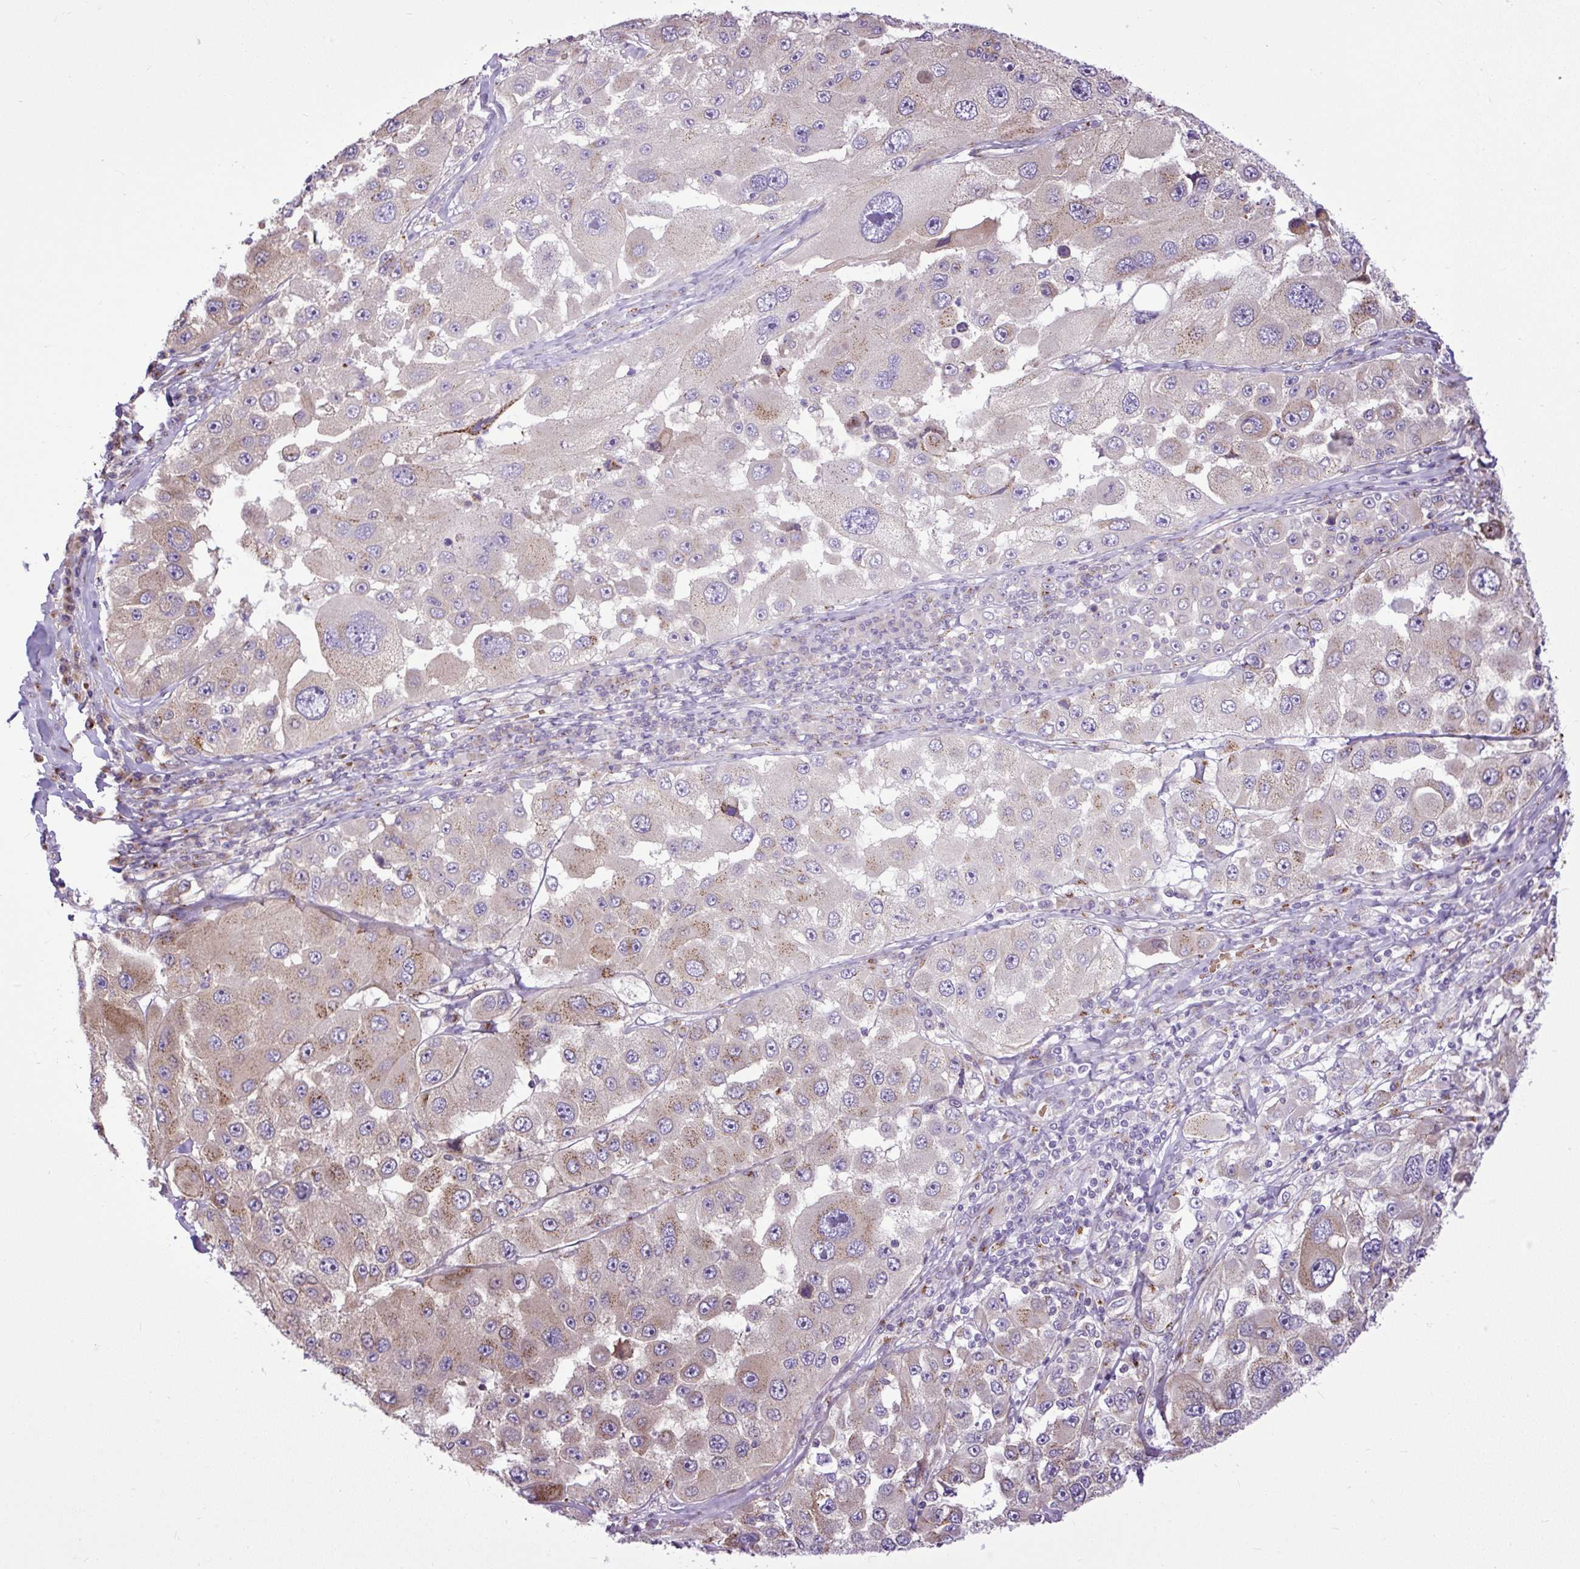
{"staining": {"intensity": "weak", "quantity": "25%-75%", "location": "cytoplasmic/membranous"}, "tissue": "melanoma", "cell_type": "Tumor cells", "image_type": "cancer", "snomed": [{"axis": "morphology", "description": "Malignant melanoma, Metastatic site"}, {"axis": "topography", "description": "Lymph node"}], "caption": "Melanoma tissue displays weak cytoplasmic/membranous expression in approximately 25%-75% of tumor cells", "gene": "MSMP", "patient": {"sex": "male", "age": 62}}